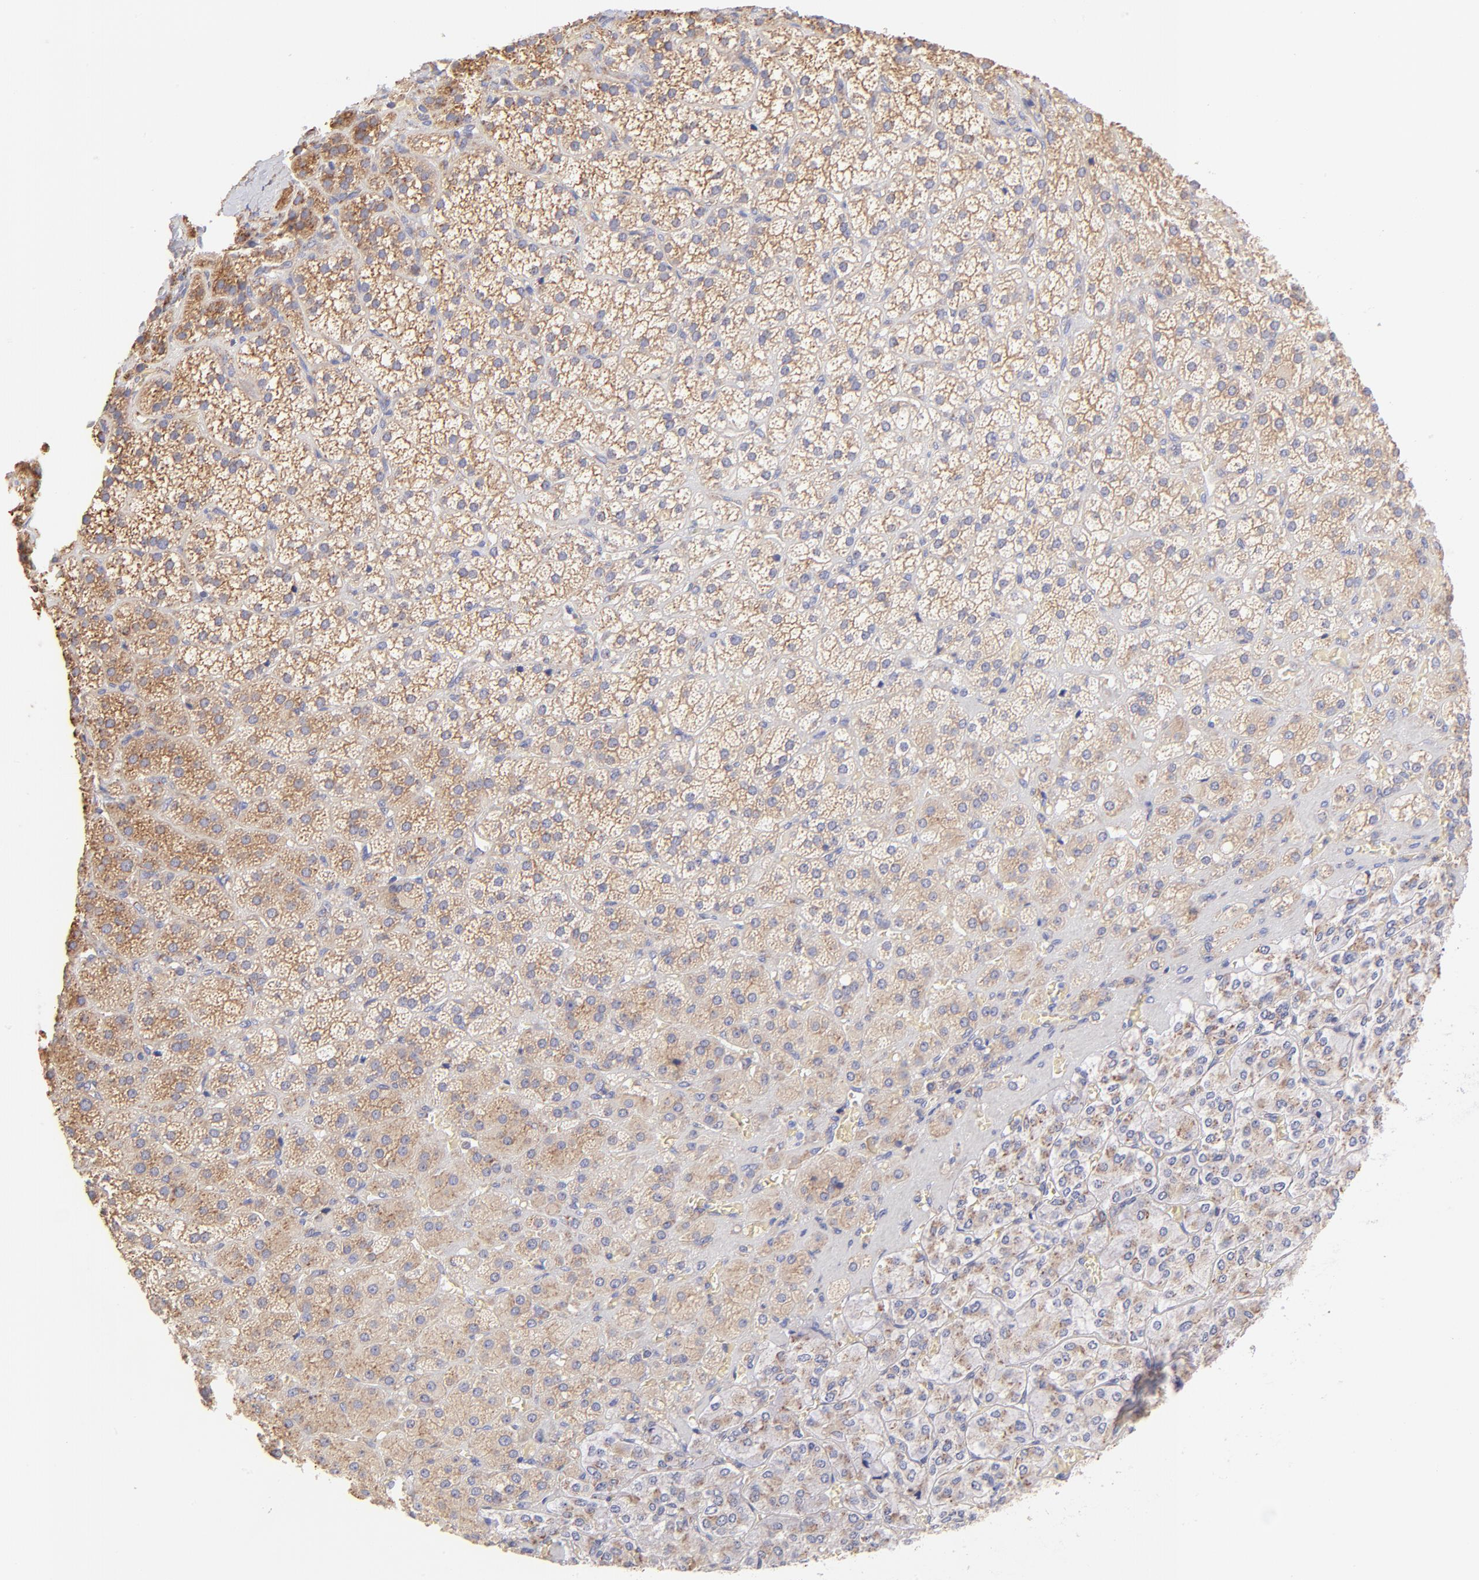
{"staining": {"intensity": "moderate", "quantity": ">75%", "location": "cytoplasmic/membranous"}, "tissue": "adrenal gland", "cell_type": "Glandular cells", "image_type": "normal", "snomed": [{"axis": "morphology", "description": "Normal tissue, NOS"}, {"axis": "topography", "description": "Adrenal gland"}], "caption": "A micrograph of human adrenal gland stained for a protein reveals moderate cytoplasmic/membranous brown staining in glandular cells. (IHC, brightfield microscopy, high magnification).", "gene": "RPL30", "patient": {"sex": "female", "age": 71}}